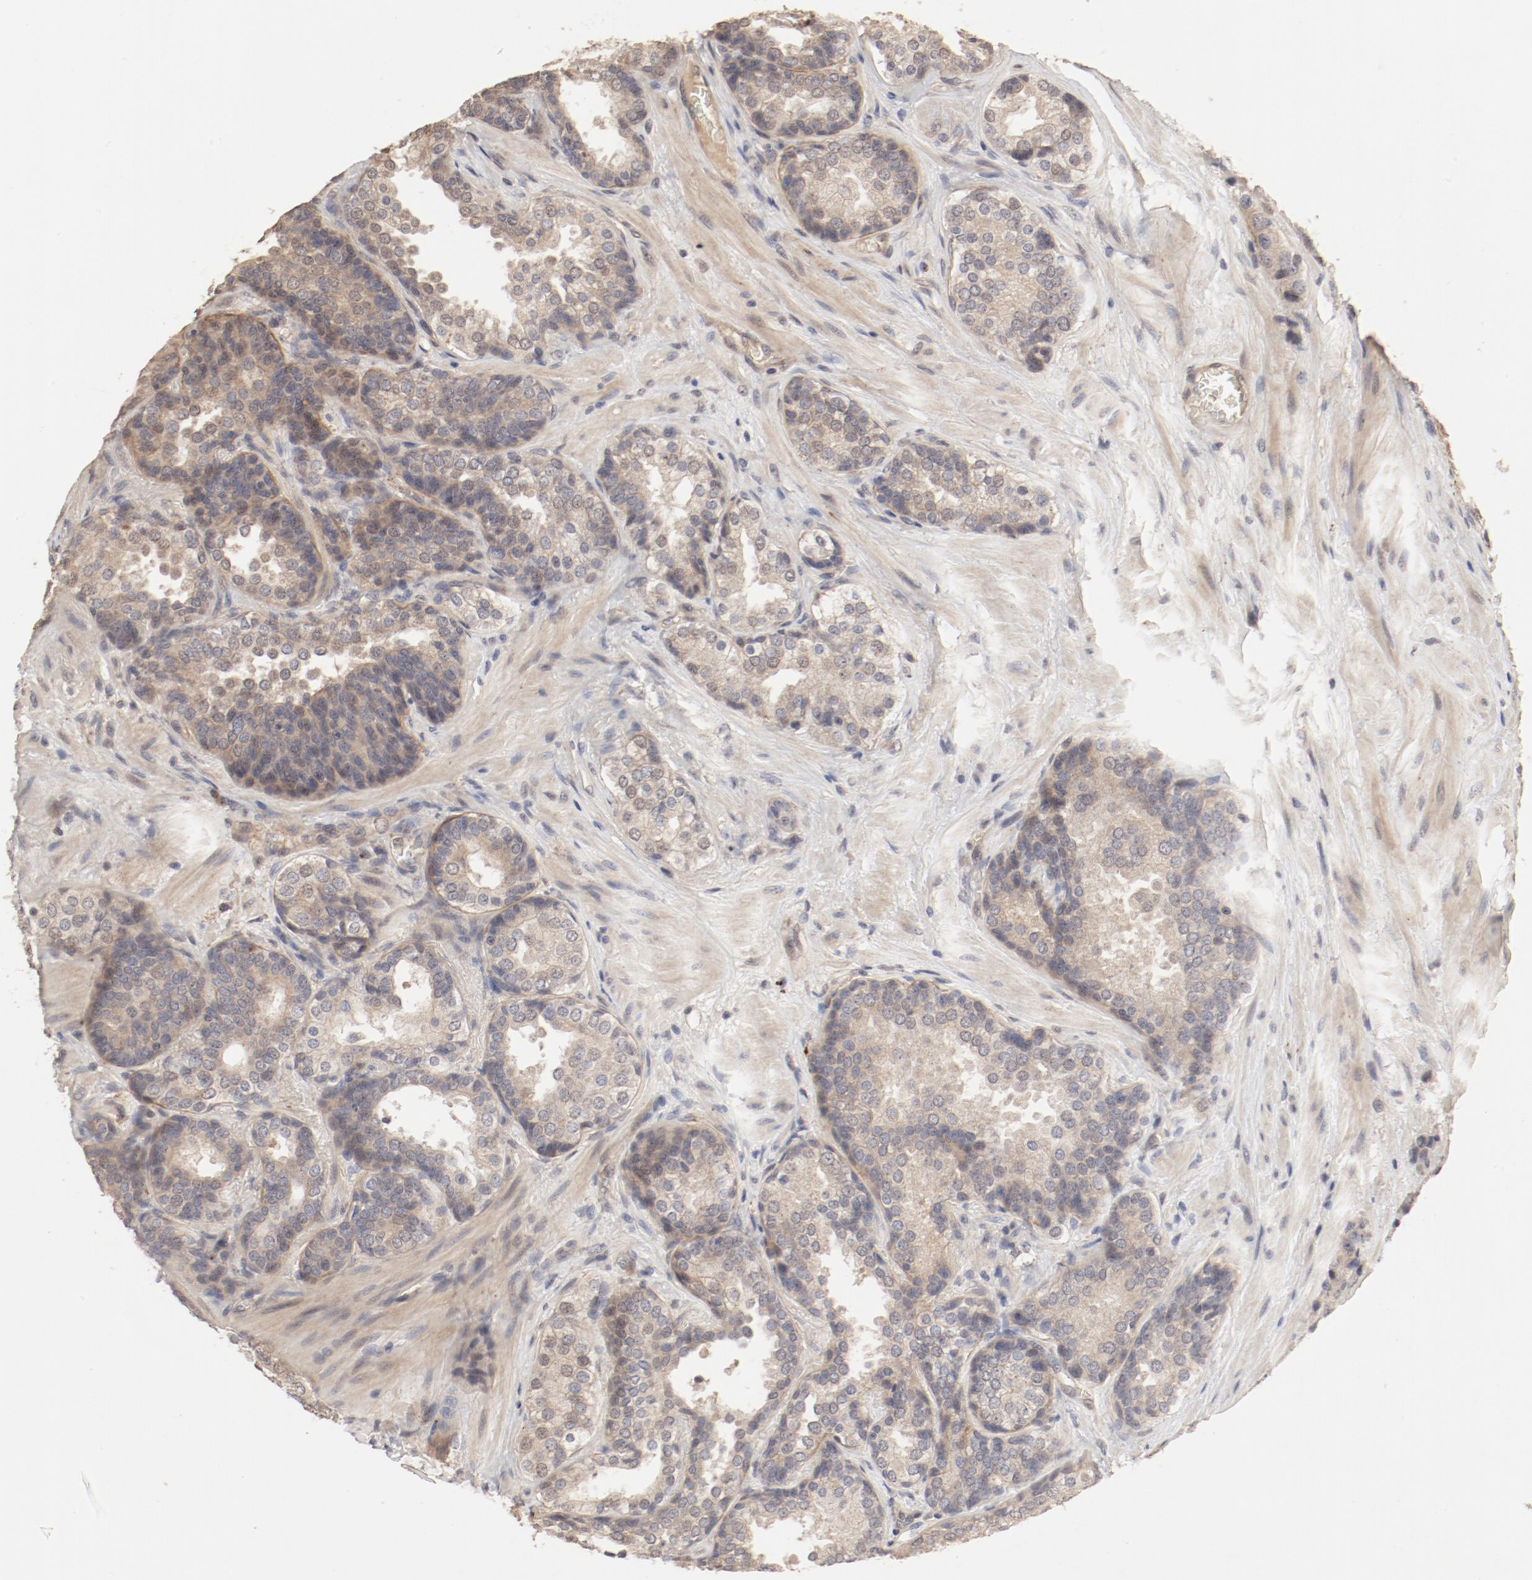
{"staining": {"intensity": "moderate", "quantity": ">75%", "location": "cytoplasmic/membranous"}, "tissue": "prostate cancer", "cell_type": "Tumor cells", "image_type": "cancer", "snomed": [{"axis": "morphology", "description": "Adenocarcinoma, High grade"}, {"axis": "topography", "description": "Prostate"}], "caption": "Human prostate high-grade adenocarcinoma stained for a protein (brown) shows moderate cytoplasmic/membranous positive expression in approximately >75% of tumor cells.", "gene": "IL3RA", "patient": {"sex": "male", "age": 70}}